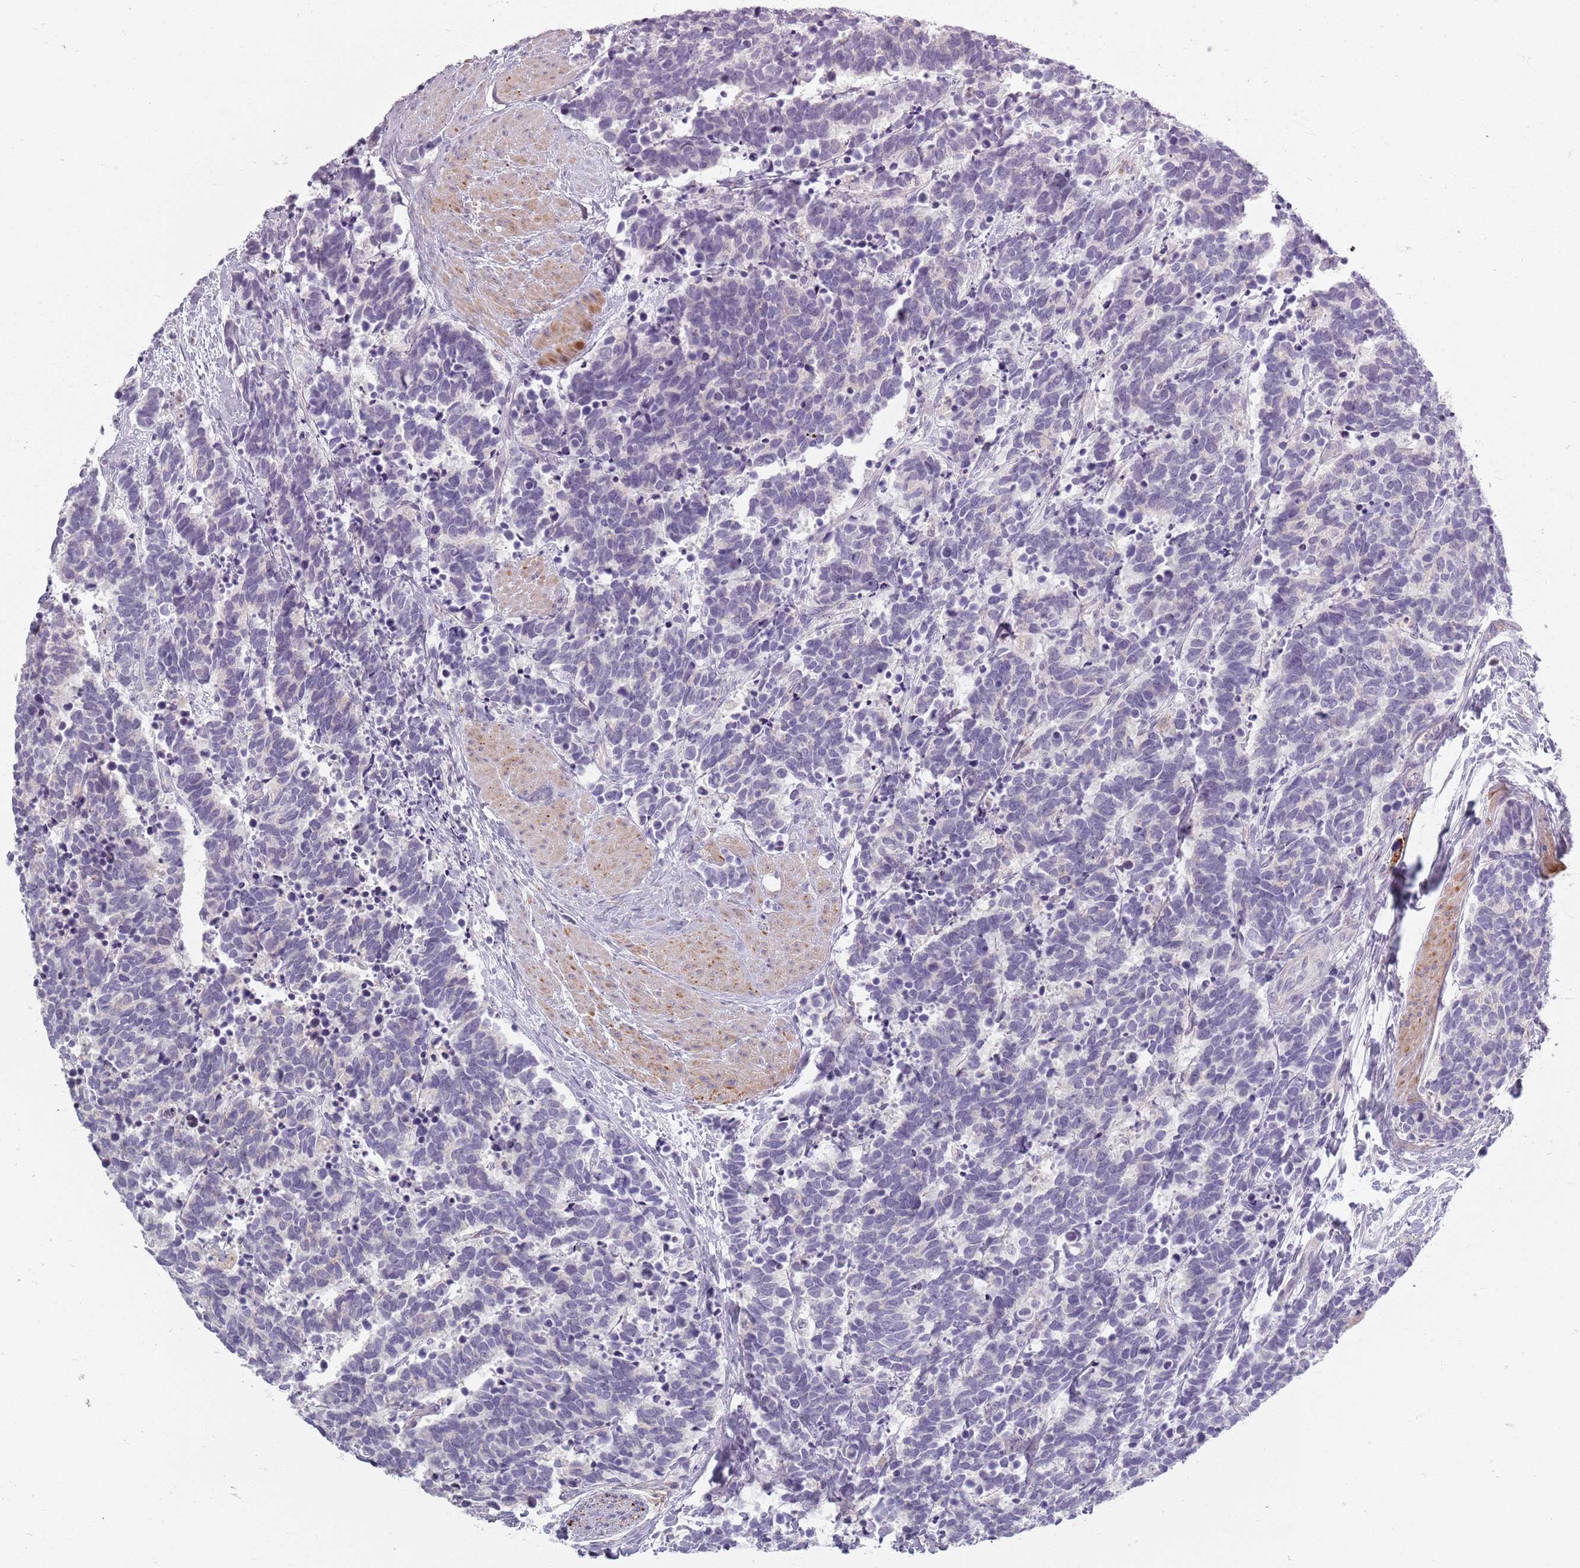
{"staining": {"intensity": "negative", "quantity": "none", "location": "none"}, "tissue": "carcinoid", "cell_type": "Tumor cells", "image_type": "cancer", "snomed": [{"axis": "morphology", "description": "Carcinoma, NOS"}, {"axis": "morphology", "description": "Carcinoid, malignant, NOS"}, {"axis": "topography", "description": "Prostate"}], "caption": "DAB (3,3'-diaminobenzidine) immunohistochemical staining of carcinoma exhibits no significant expression in tumor cells.", "gene": "SYNGR3", "patient": {"sex": "male", "age": 57}}